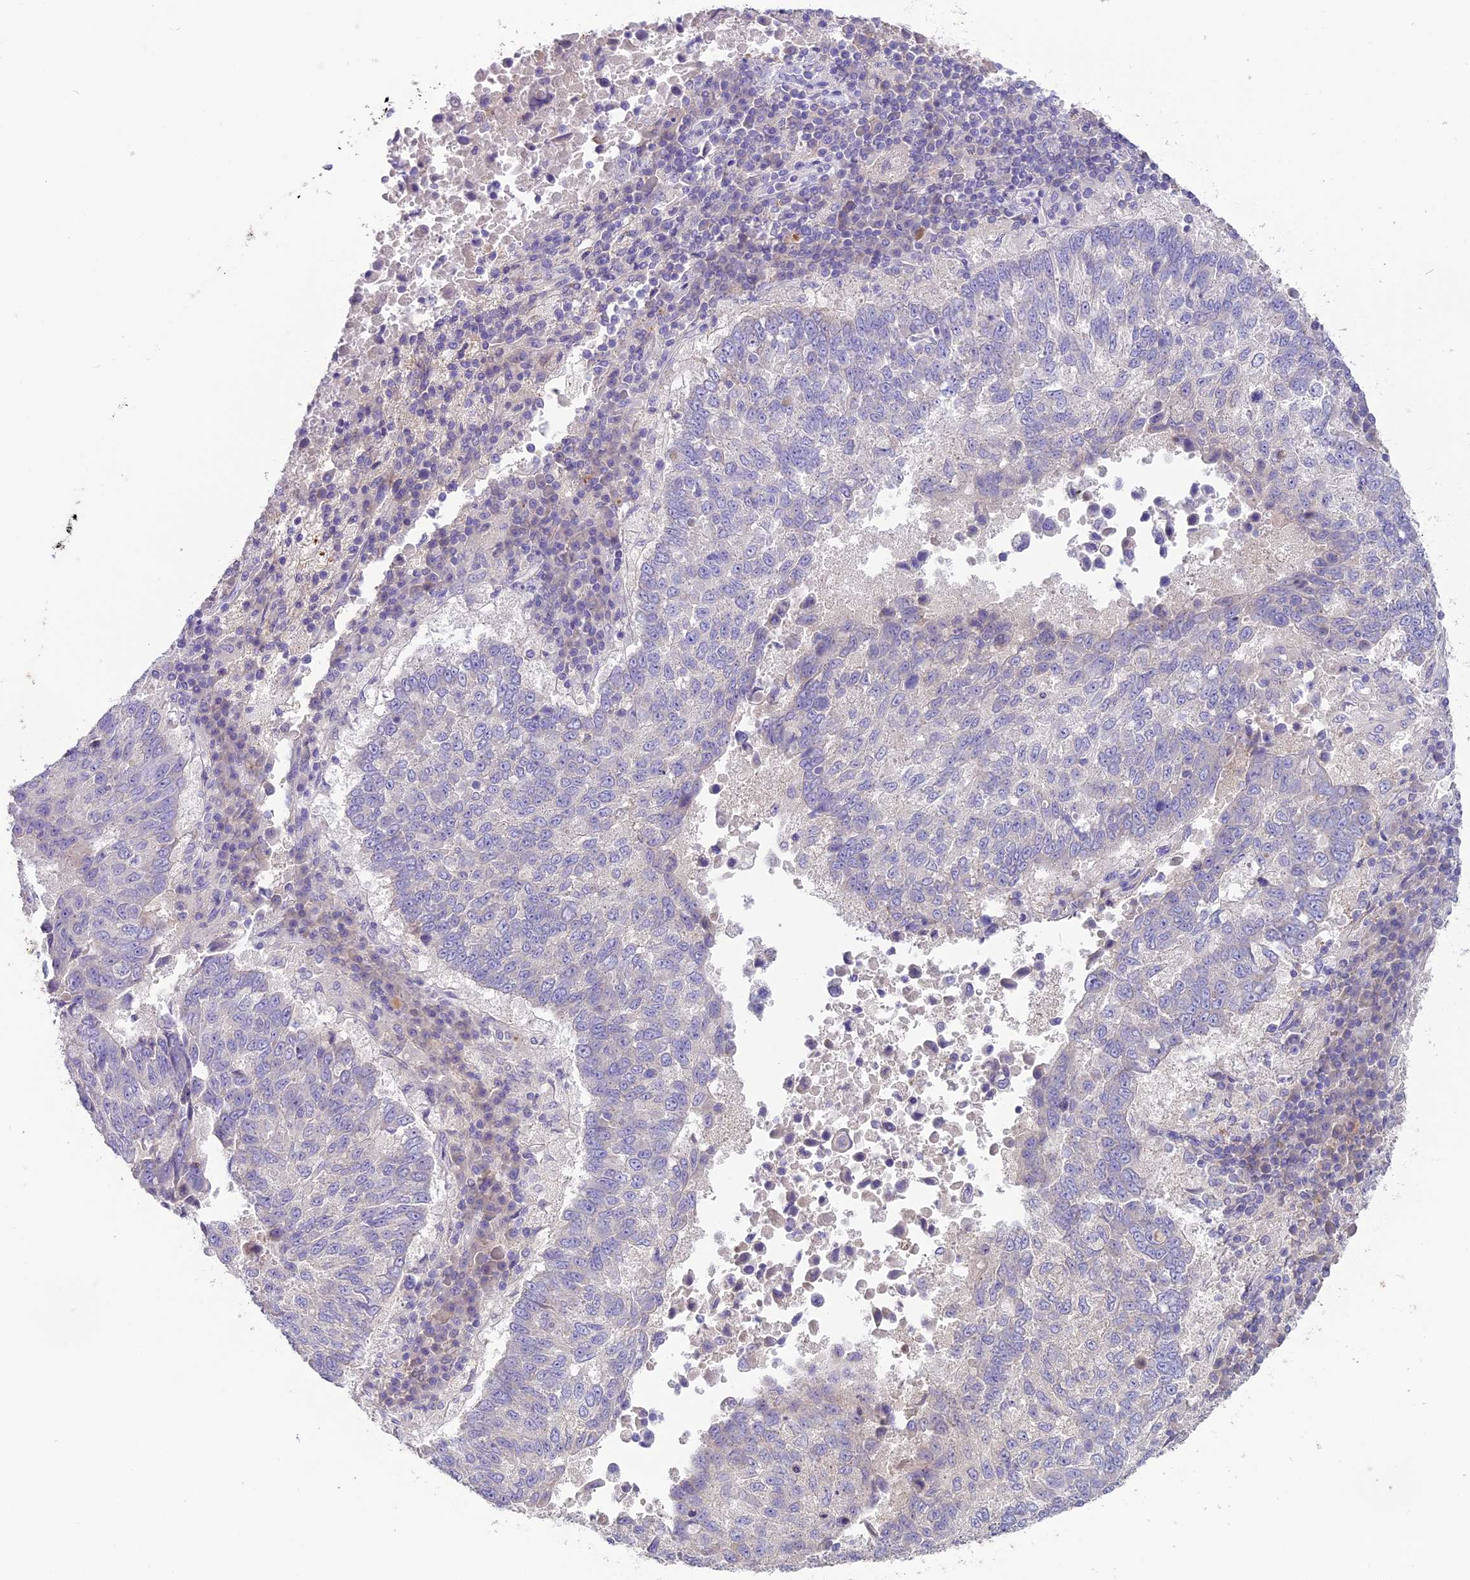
{"staining": {"intensity": "negative", "quantity": "none", "location": "none"}, "tissue": "lung cancer", "cell_type": "Tumor cells", "image_type": "cancer", "snomed": [{"axis": "morphology", "description": "Squamous cell carcinoma, NOS"}, {"axis": "topography", "description": "Lung"}], "caption": "This is an immunohistochemistry (IHC) image of squamous cell carcinoma (lung). There is no staining in tumor cells.", "gene": "CD99L2", "patient": {"sex": "male", "age": 73}}